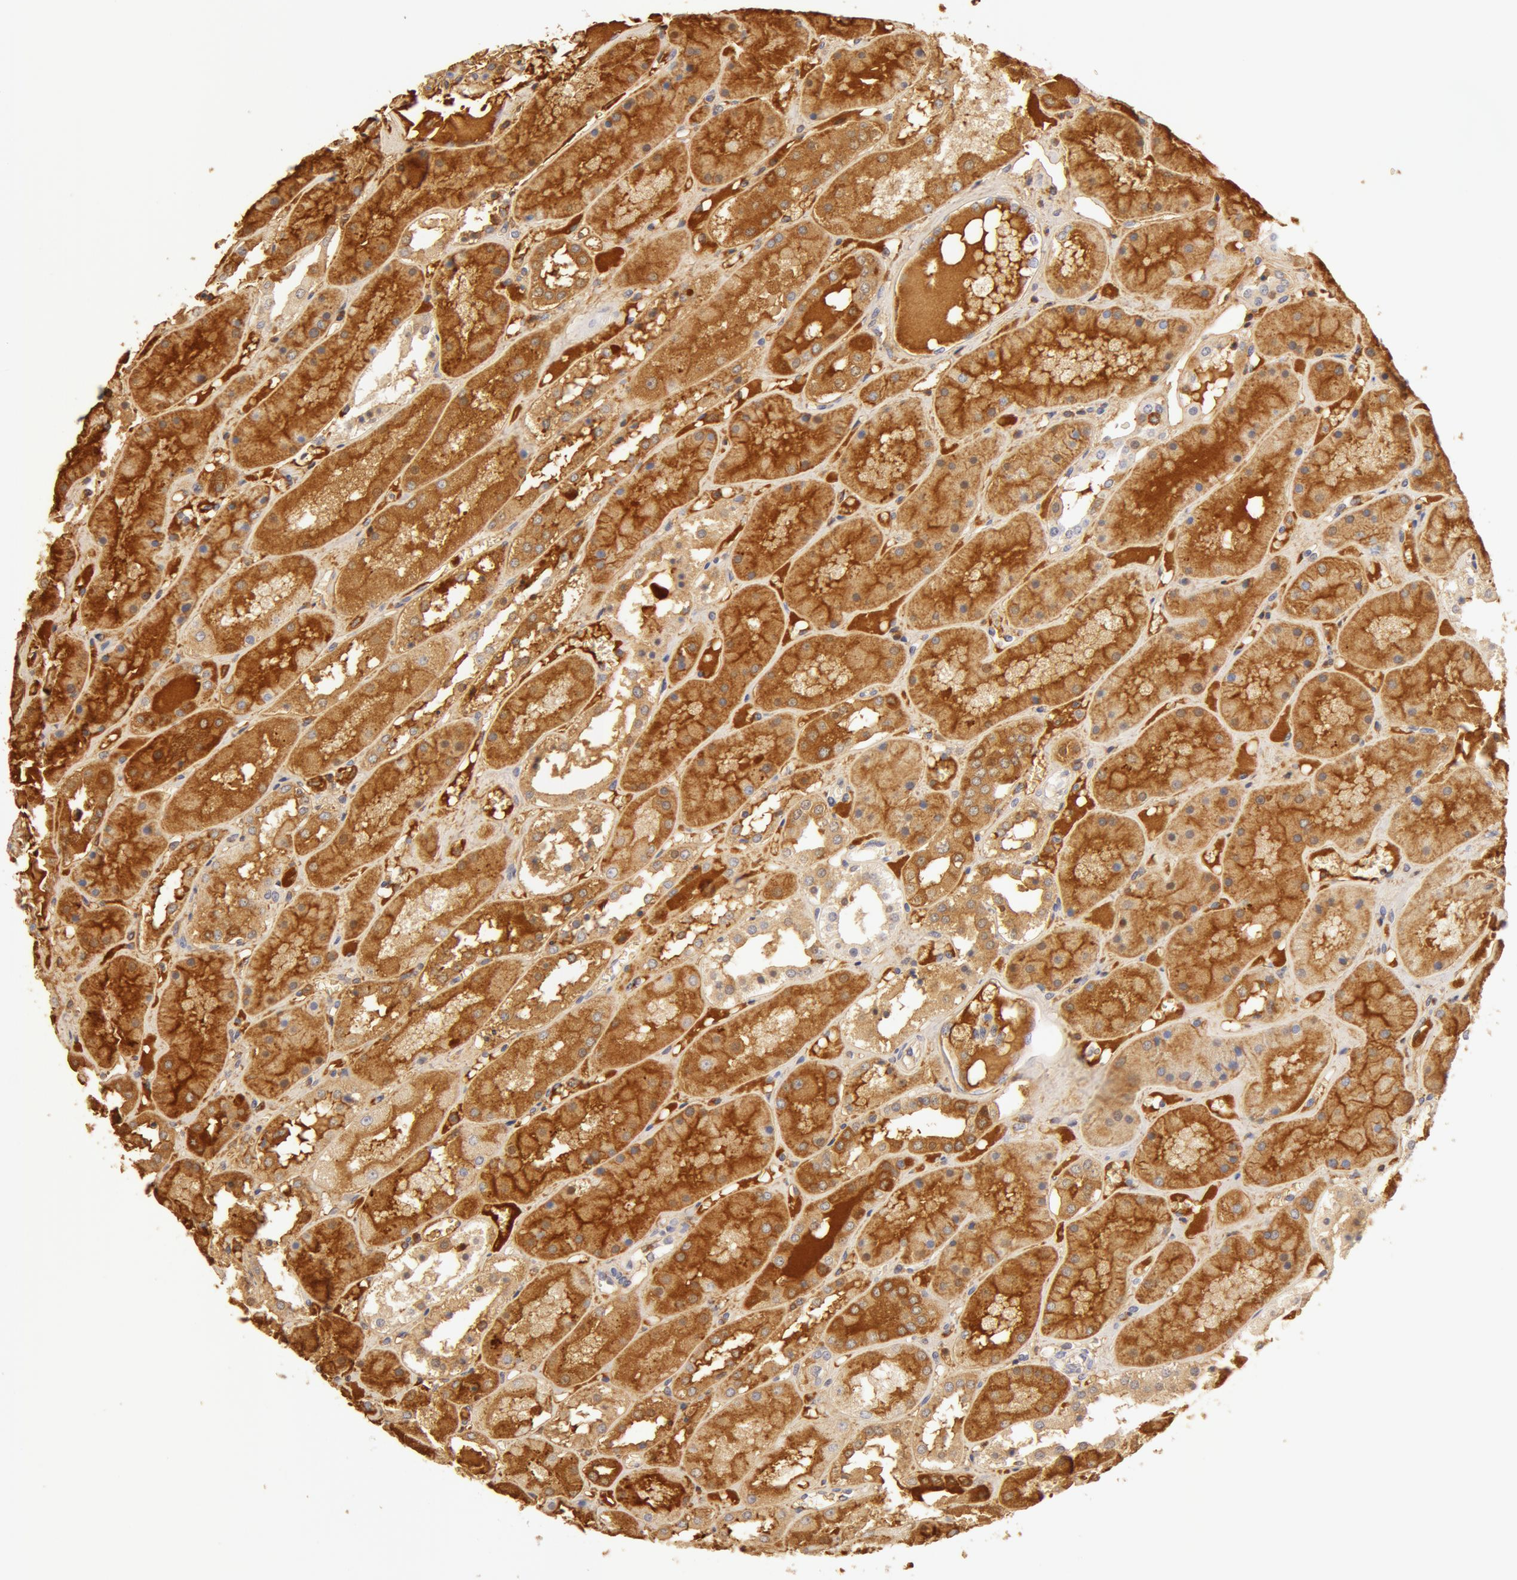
{"staining": {"intensity": "negative", "quantity": "none", "location": "none"}, "tissue": "kidney", "cell_type": "Cells in glomeruli", "image_type": "normal", "snomed": [{"axis": "morphology", "description": "Normal tissue, NOS"}, {"axis": "topography", "description": "Kidney"}], "caption": "A high-resolution image shows immunohistochemistry (IHC) staining of unremarkable kidney, which exhibits no significant expression in cells in glomeruli. (DAB (3,3'-diaminobenzidine) IHC, high magnification).", "gene": "AHSG", "patient": {"sex": "male", "age": 36}}